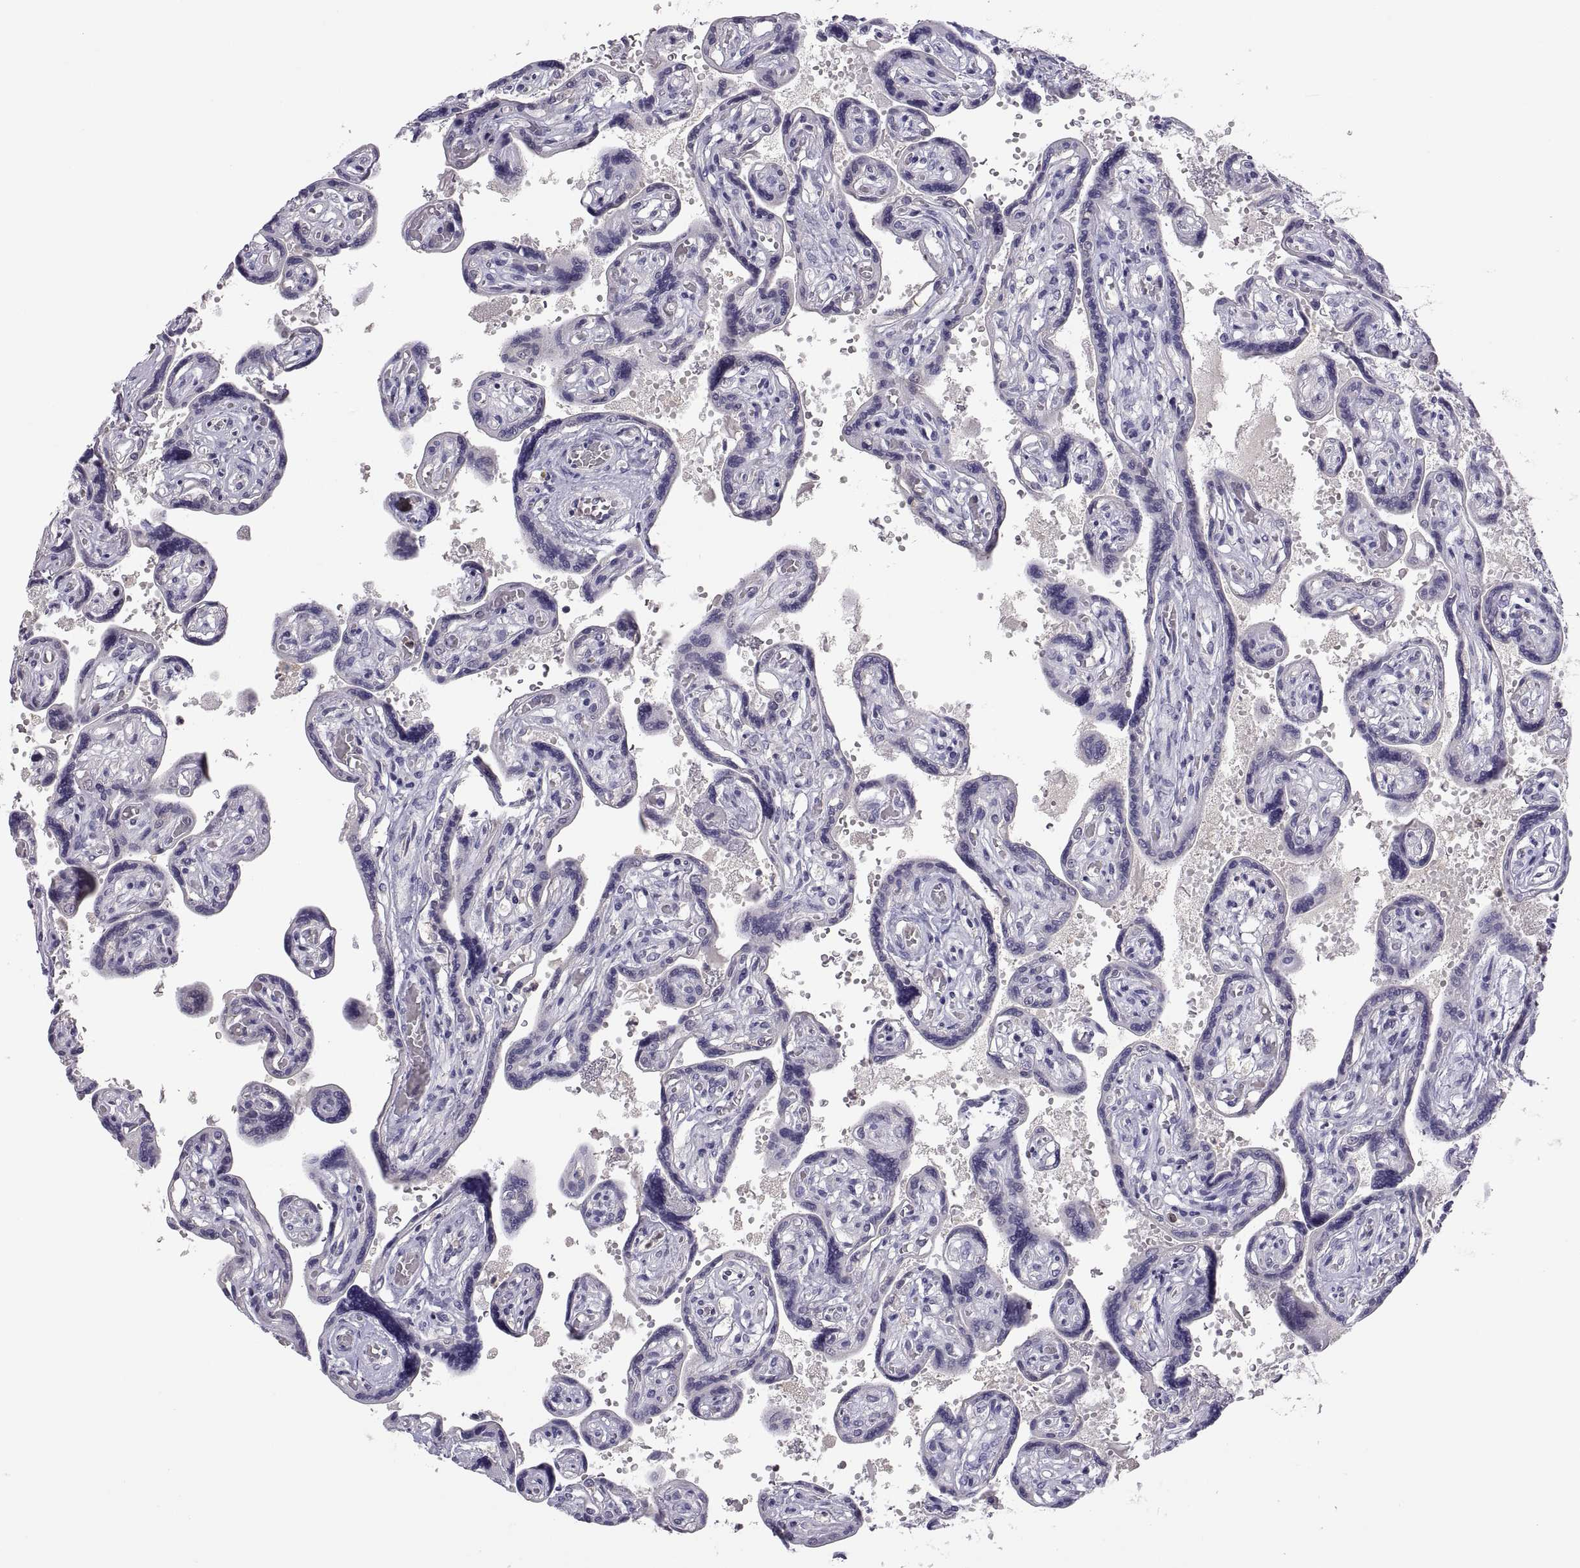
{"staining": {"intensity": "negative", "quantity": "none", "location": "none"}, "tissue": "placenta", "cell_type": "Decidual cells", "image_type": "normal", "snomed": [{"axis": "morphology", "description": "Normal tissue, NOS"}, {"axis": "topography", "description": "Placenta"}], "caption": "High magnification brightfield microscopy of unremarkable placenta stained with DAB (3,3'-diaminobenzidine) (brown) and counterstained with hematoxylin (blue): decidual cells show no significant expression. The staining was performed using DAB (3,3'-diaminobenzidine) to visualize the protein expression in brown, while the nuclei were stained in blue with hematoxylin (Magnification: 20x).", "gene": "FGF9", "patient": {"sex": "female", "age": 32}}